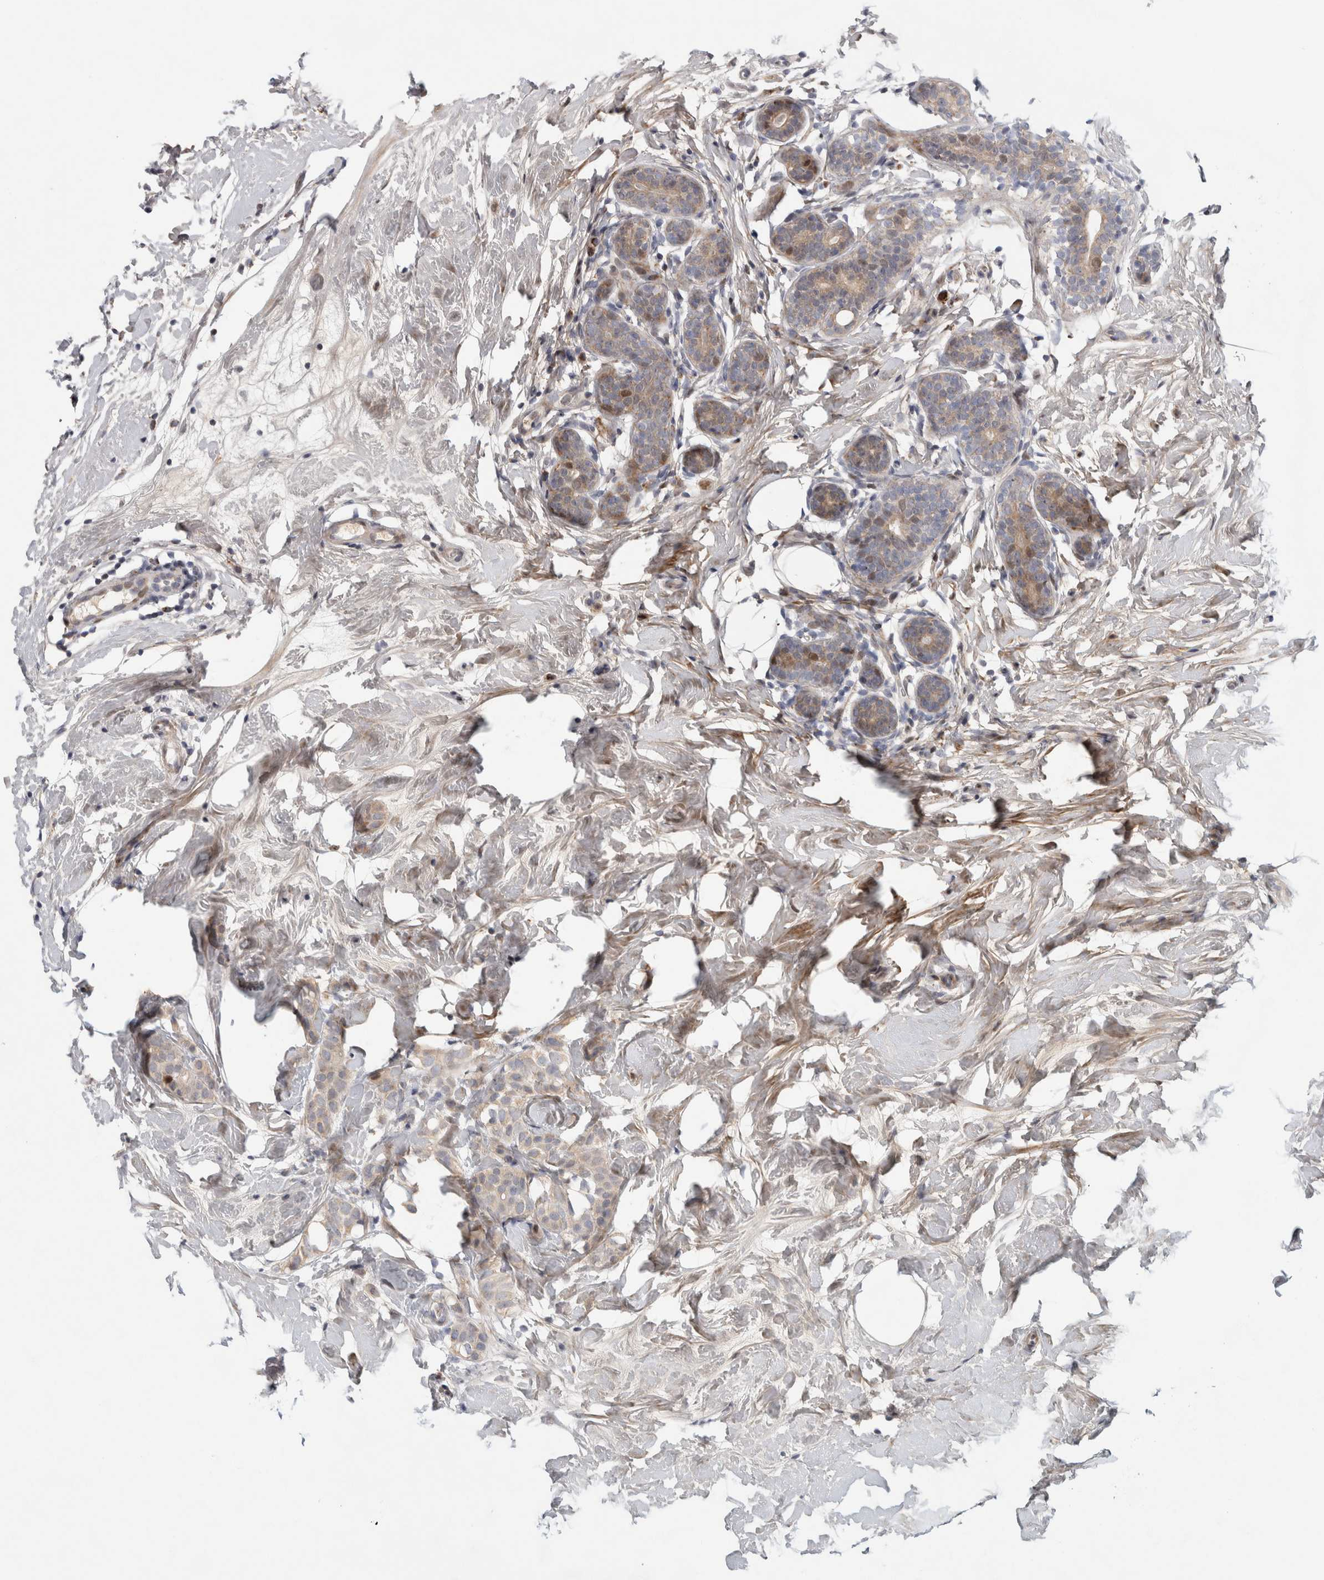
{"staining": {"intensity": "weak", "quantity": "<25%", "location": "cytoplasmic/membranous"}, "tissue": "breast cancer", "cell_type": "Tumor cells", "image_type": "cancer", "snomed": [{"axis": "morphology", "description": "Lobular carcinoma, in situ"}, {"axis": "morphology", "description": "Lobular carcinoma"}, {"axis": "topography", "description": "Breast"}], "caption": "High power microscopy photomicrograph of an immunohistochemistry photomicrograph of breast cancer (lobular carcinoma in situ), revealing no significant positivity in tumor cells. The staining was performed using DAB (3,3'-diaminobenzidine) to visualize the protein expression in brown, while the nuclei were stained in blue with hematoxylin (Magnification: 20x).", "gene": "RBM48", "patient": {"sex": "female", "age": 41}}